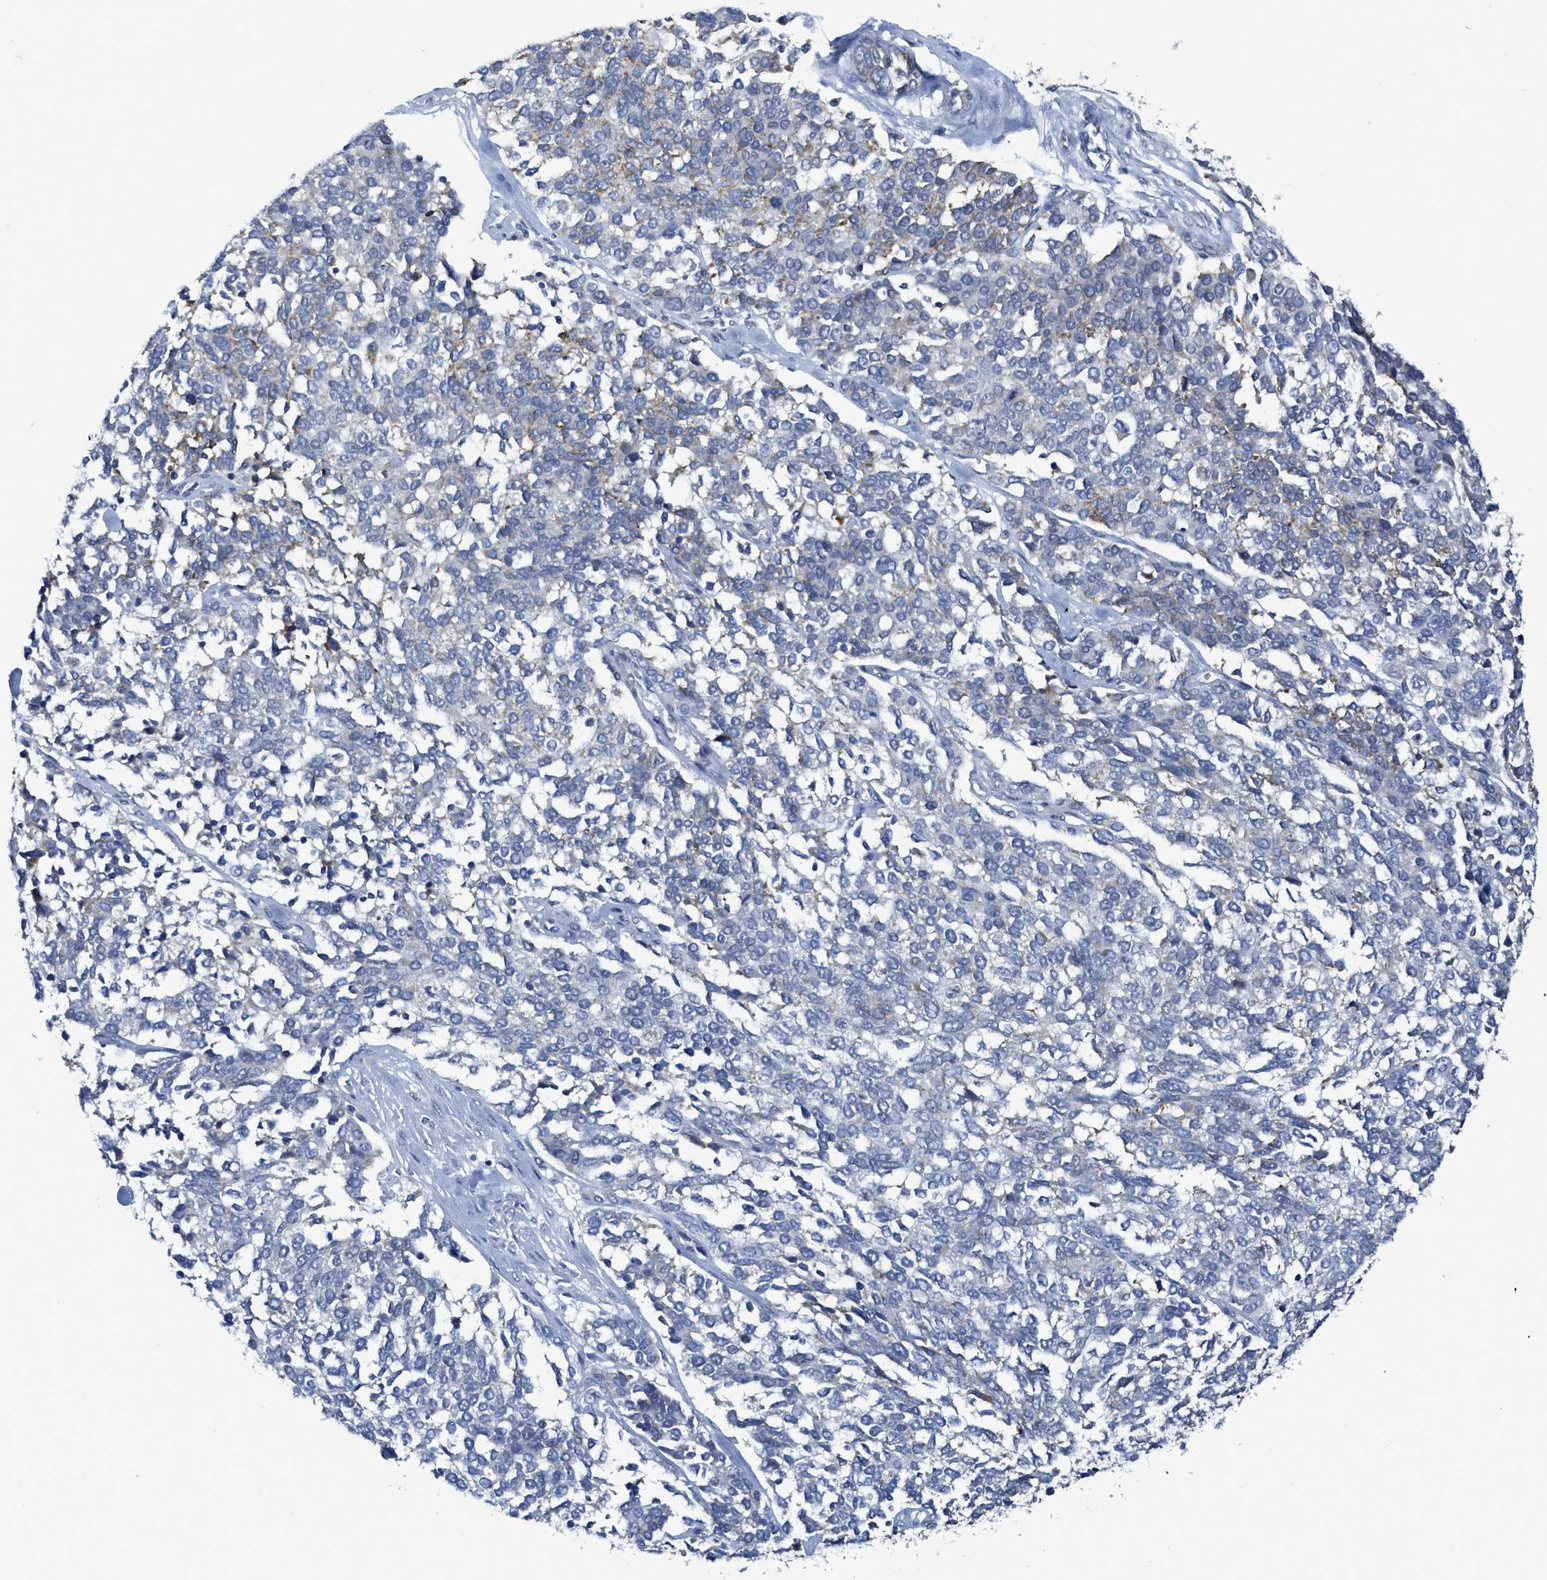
{"staining": {"intensity": "weak", "quantity": "<25%", "location": "cytoplasmic/membranous"}, "tissue": "ovarian cancer", "cell_type": "Tumor cells", "image_type": "cancer", "snomed": [{"axis": "morphology", "description": "Cystadenocarcinoma, serous, NOS"}, {"axis": "topography", "description": "Ovary"}], "caption": "Tumor cells show no significant staining in ovarian cancer (serous cystadenocarcinoma).", "gene": "GATD3", "patient": {"sex": "female", "age": 44}}